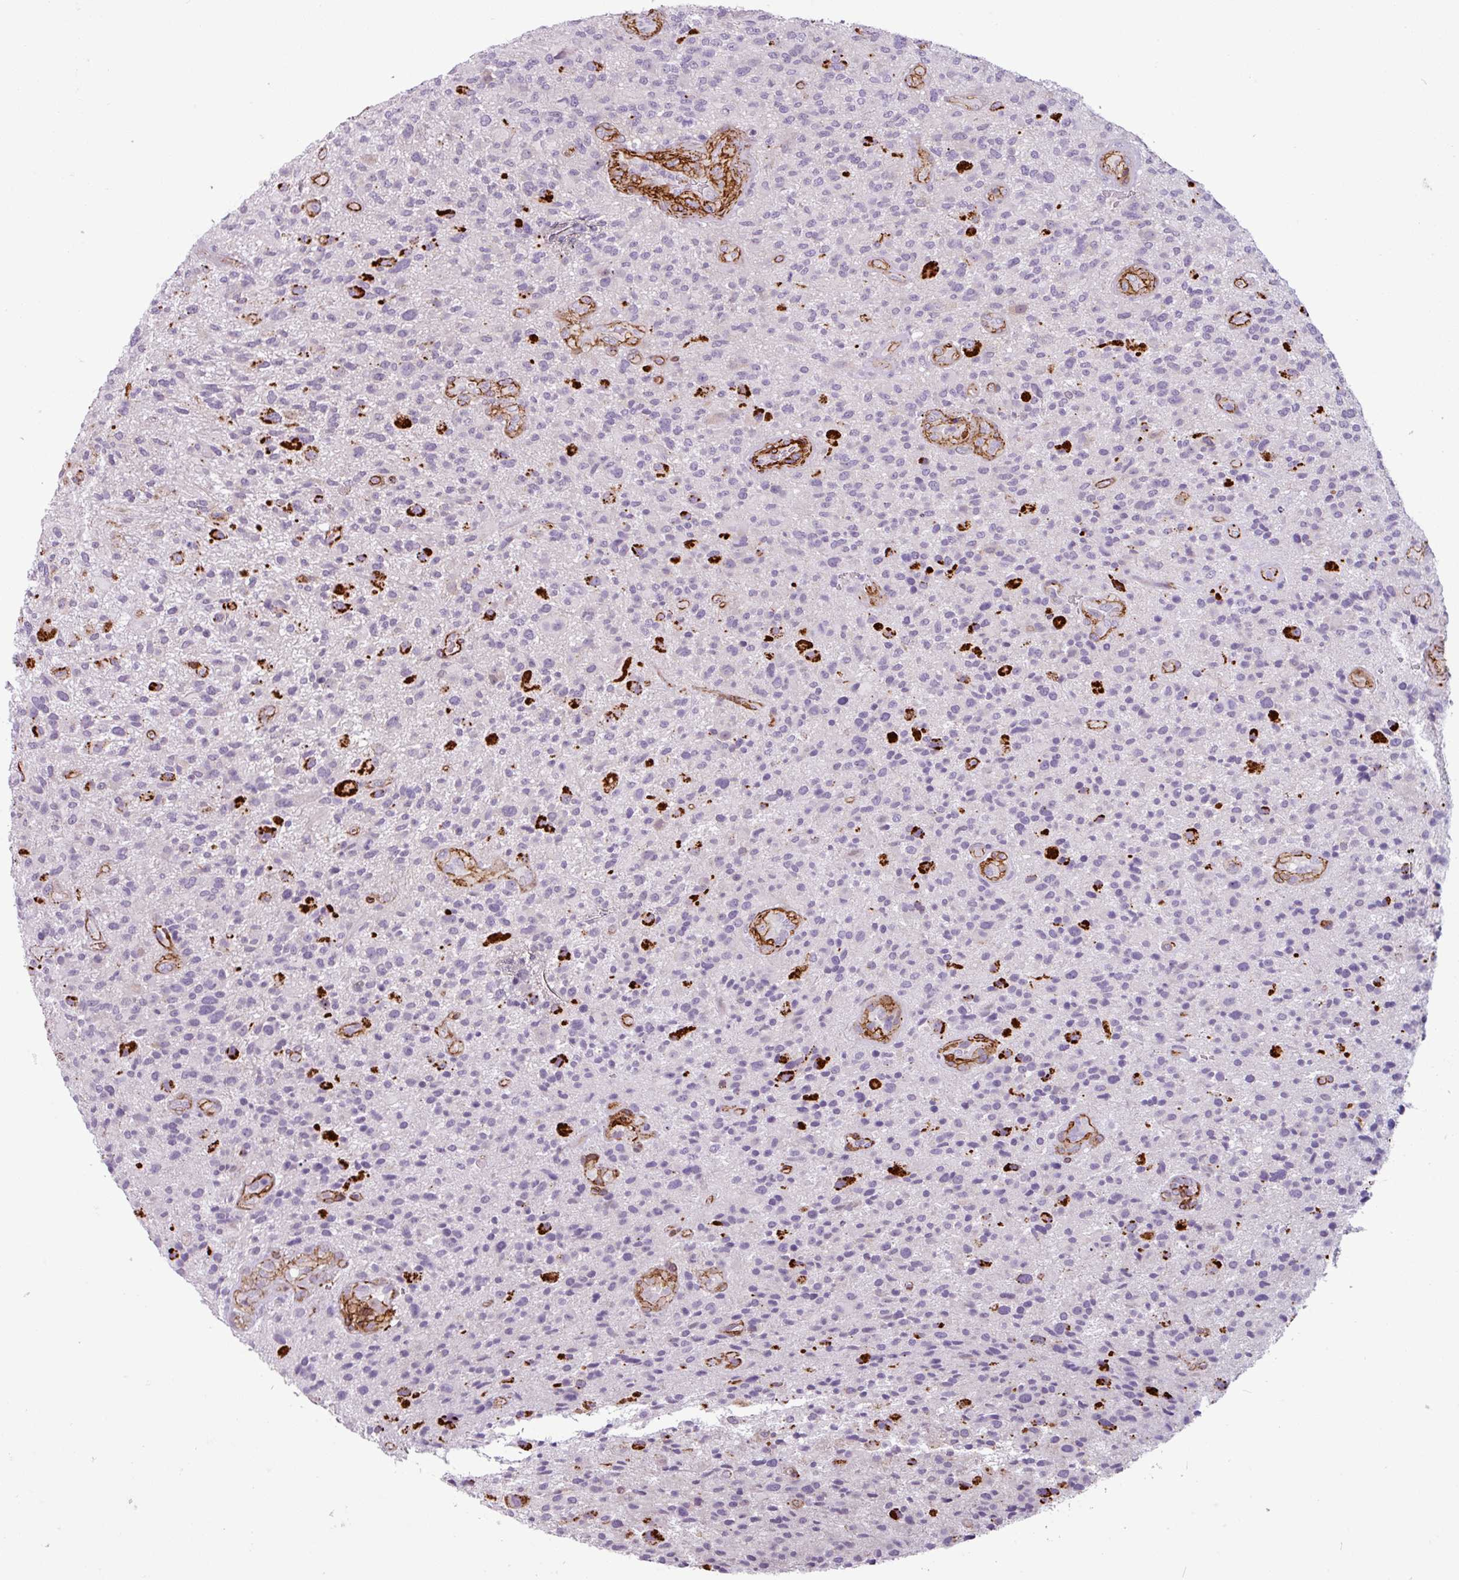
{"staining": {"intensity": "negative", "quantity": "none", "location": "none"}, "tissue": "glioma", "cell_type": "Tumor cells", "image_type": "cancer", "snomed": [{"axis": "morphology", "description": "Glioma, malignant, High grade"}, {"axis": "topography", "description": "Brain"}], "caption": "Image shows no protein positivity in tumor cells of glioma tissue.", "gene": "ATP10A", "patient": {"sex": "male", "age": 47}}